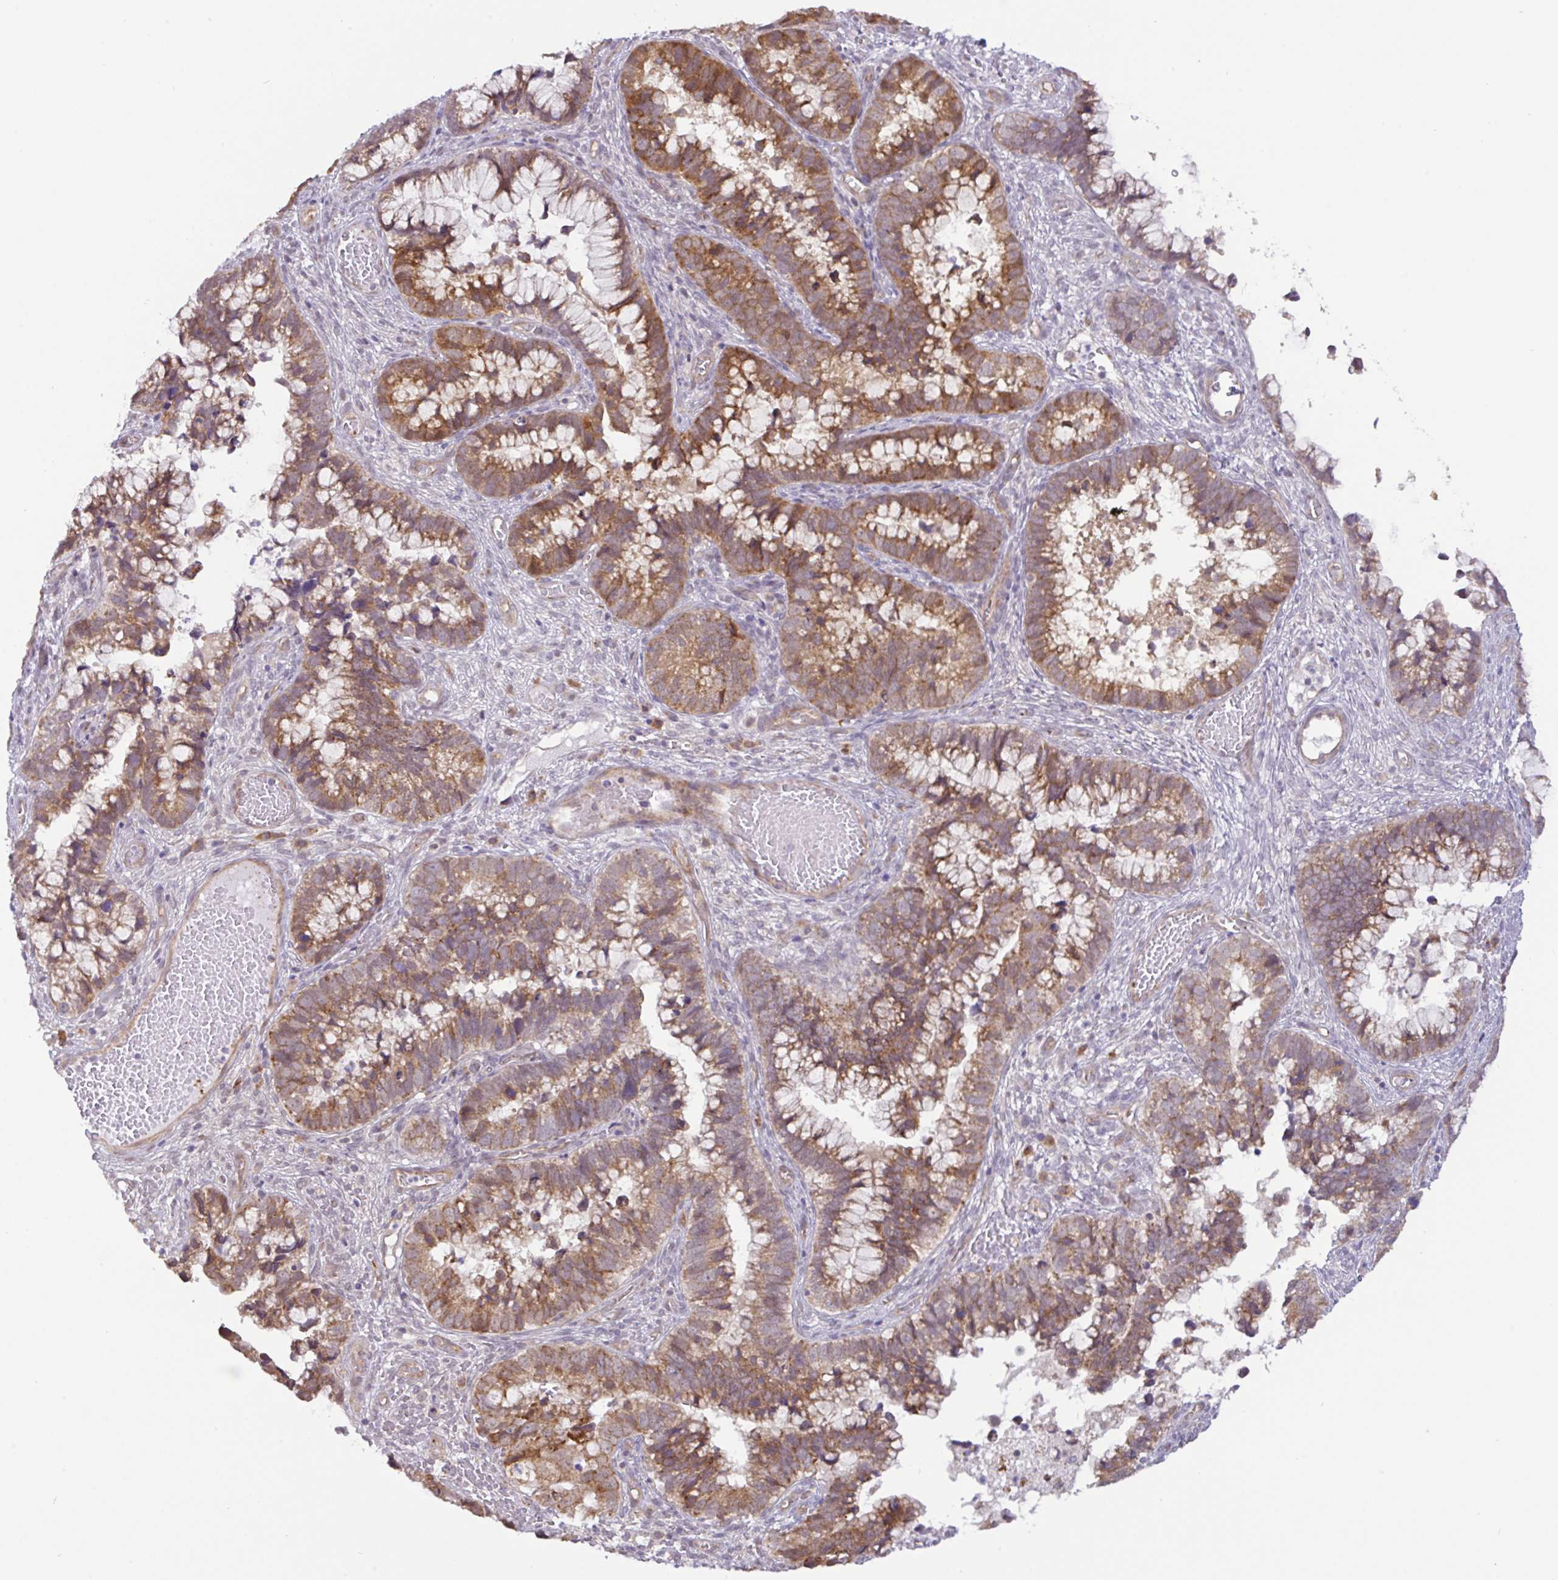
{"staining": {"intensity": "moderate", "quantity": ">75%", "location": "cytoplasmic/membranous"}, "tissue": "cervical cancer", "cell_type": "Tumor cells", "image_type": "cancer", "snomed": [{"axis": "morphology", "description": "Adenocarcinoma, NOS"}, {"axis": "topography", "description": "Cervix"}], "caption": "DAB immunohistochemical staining of human cervical adenocarcinoma reveals moderate cytoplasmic/membranous protein expression in about >75% of tumor cells.", "gene": "DLEU7", "patient": {"sex": "female", "age": 44}}